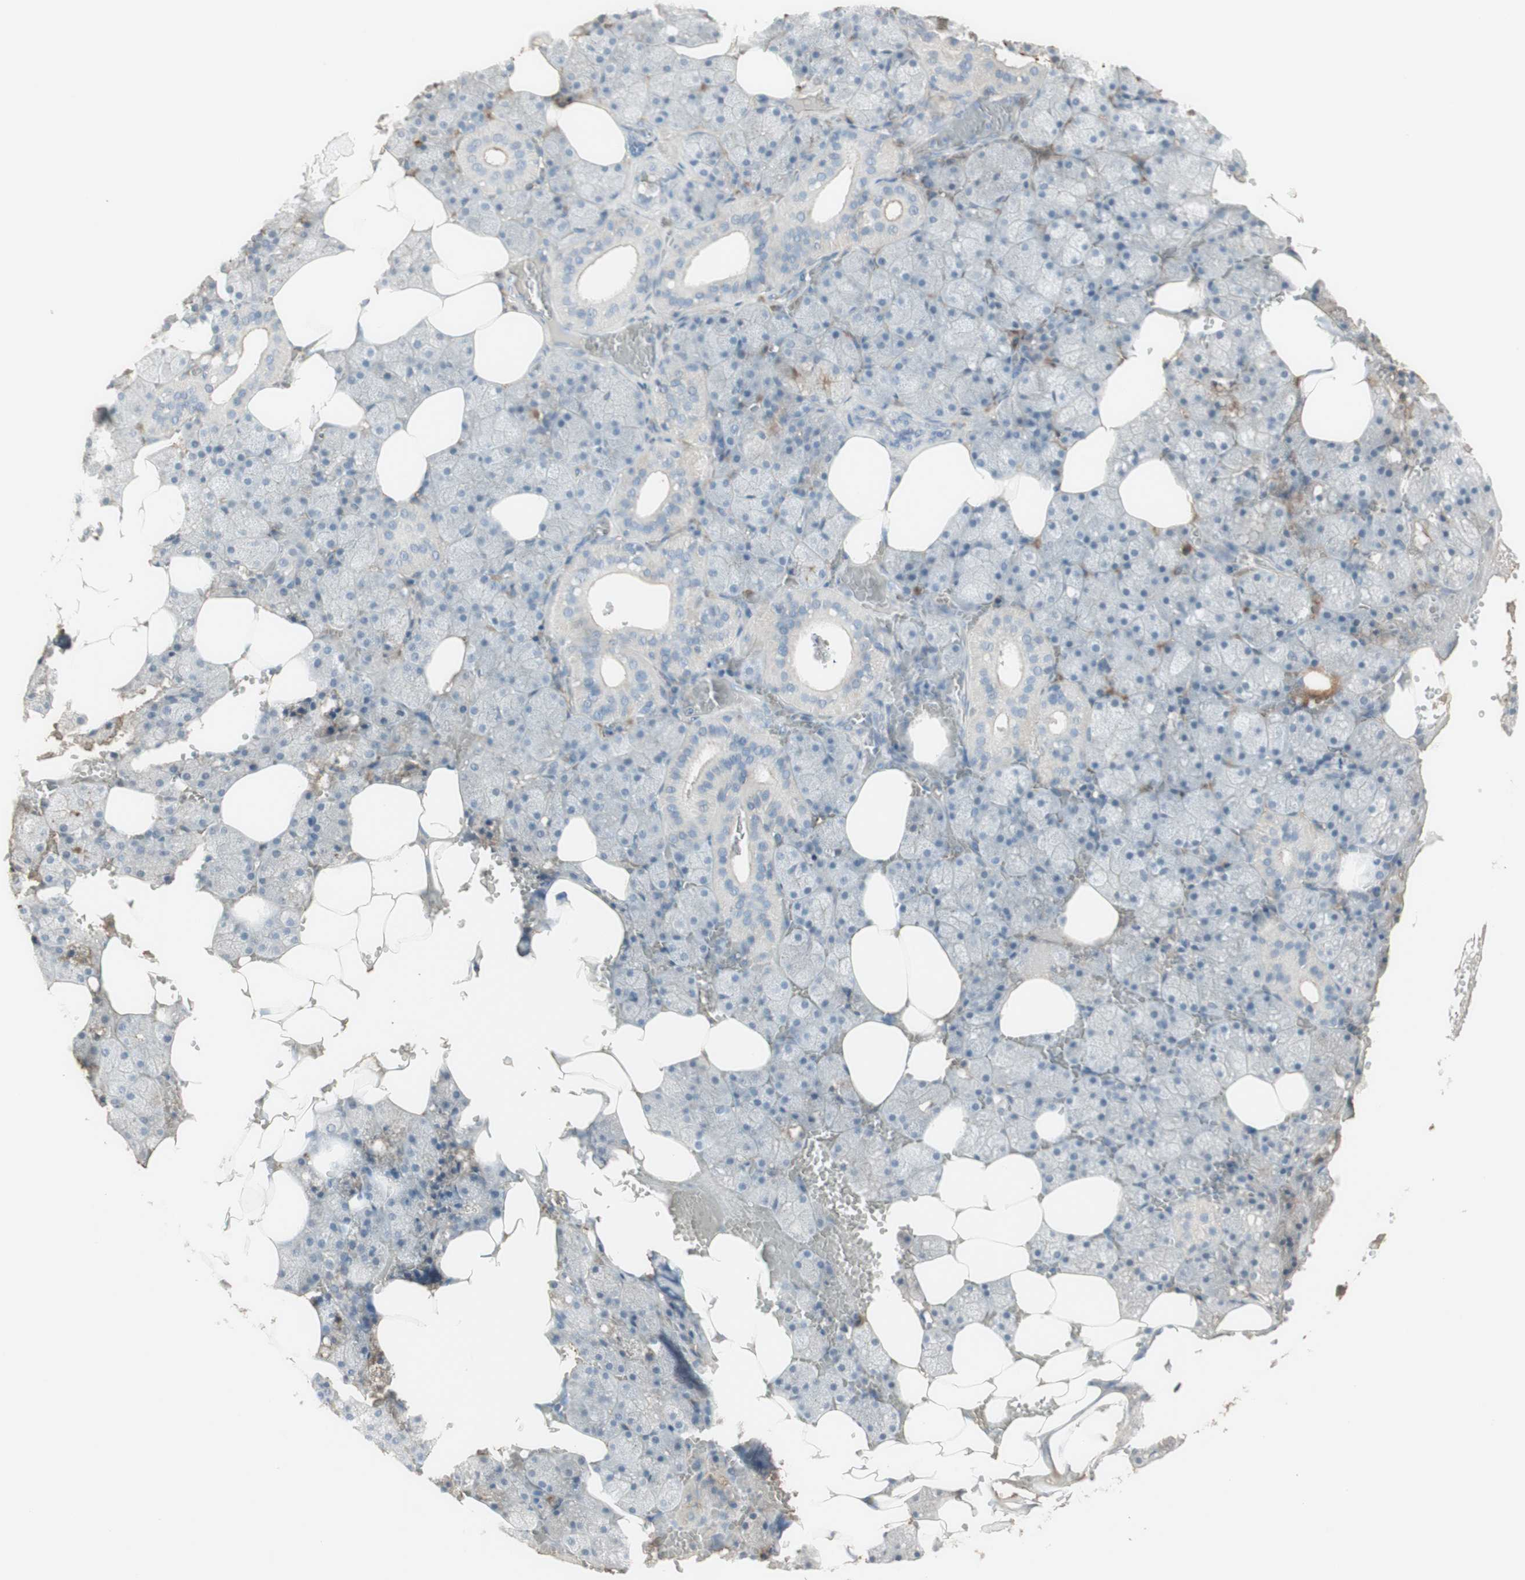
{"staining": {"intensity": "moderate", "quantity": "25%-75%", "location": "cytoplasmic/membranous"}, "tissue": "salivary gland", "cell_type": "Glandular cells", "image_type": "normal", "snomed": [{"axis": "morphology", "description": "Normal tissue, NOS"}, {"axis": "topography", "description": "Salivary gland"}], "caption": "Moderate cytoplasmic/membranous protein positivity is present in approximately 25%-75% of glandular cells in salivary gland.", "gene": "IFNG", "patient": {"sex": "male", "age": 62}}